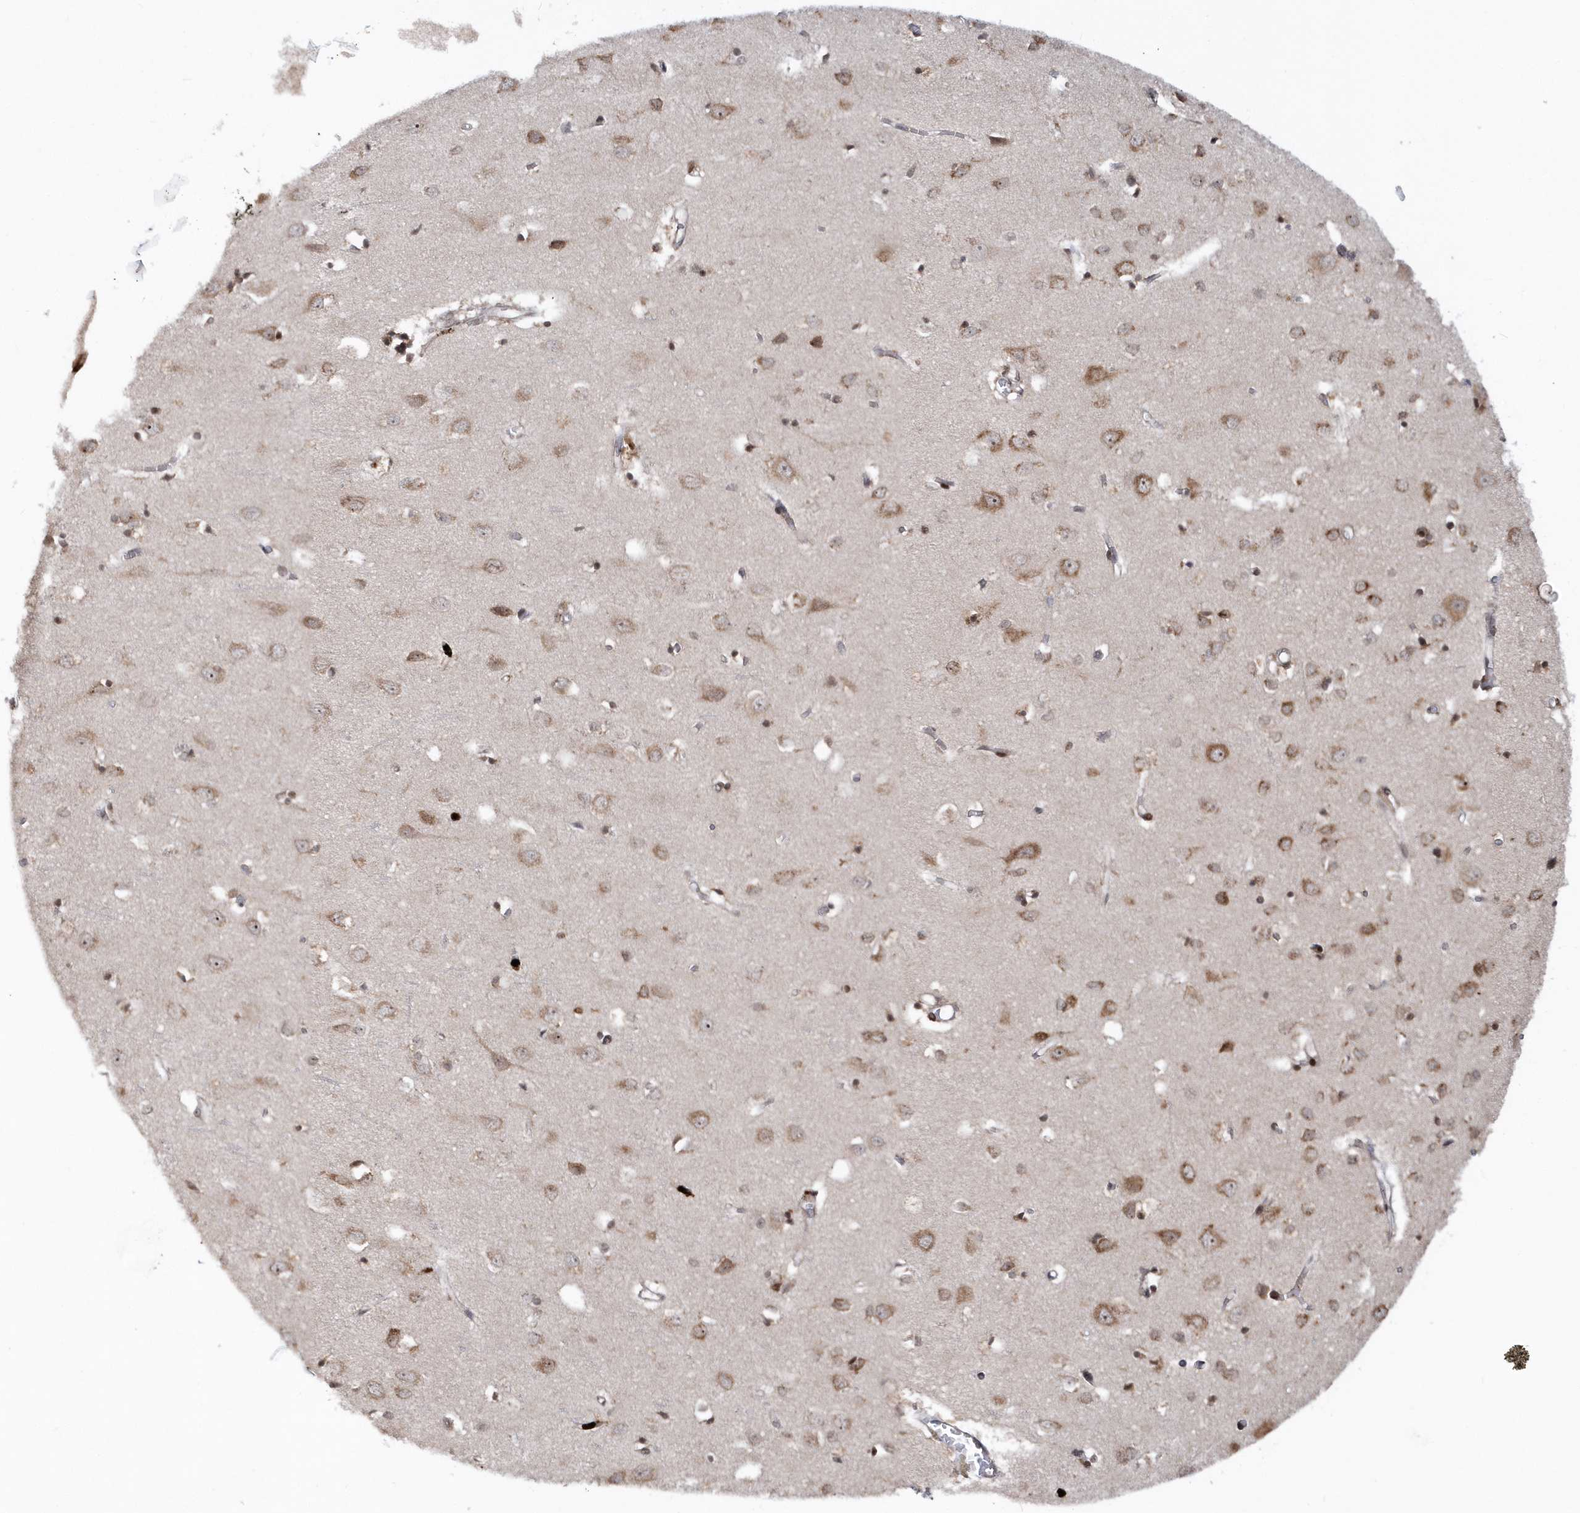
{"staining": {"intensity": "moderate", "quantity": ">75%", "location": "cytoplasmic/membranous"}, "tissue": "cerebral cortex", "cell_type": "Endothelial cells", "image_type": "normal", "snomed": [{"axis": "morphology", "description": "Normal tissue, NOS"}, {"axis": "topography", "description": "Cerebral cortex"}], "caption": "Approximately >75% of endothelial cells in normal cerebral cortex reveal moderate cytoplasmic/membranous protein expression as visualized by brown immunohistochemical staining.", "gene": "SOWAHB", "patient": {"sex": "female", "age": 64}}